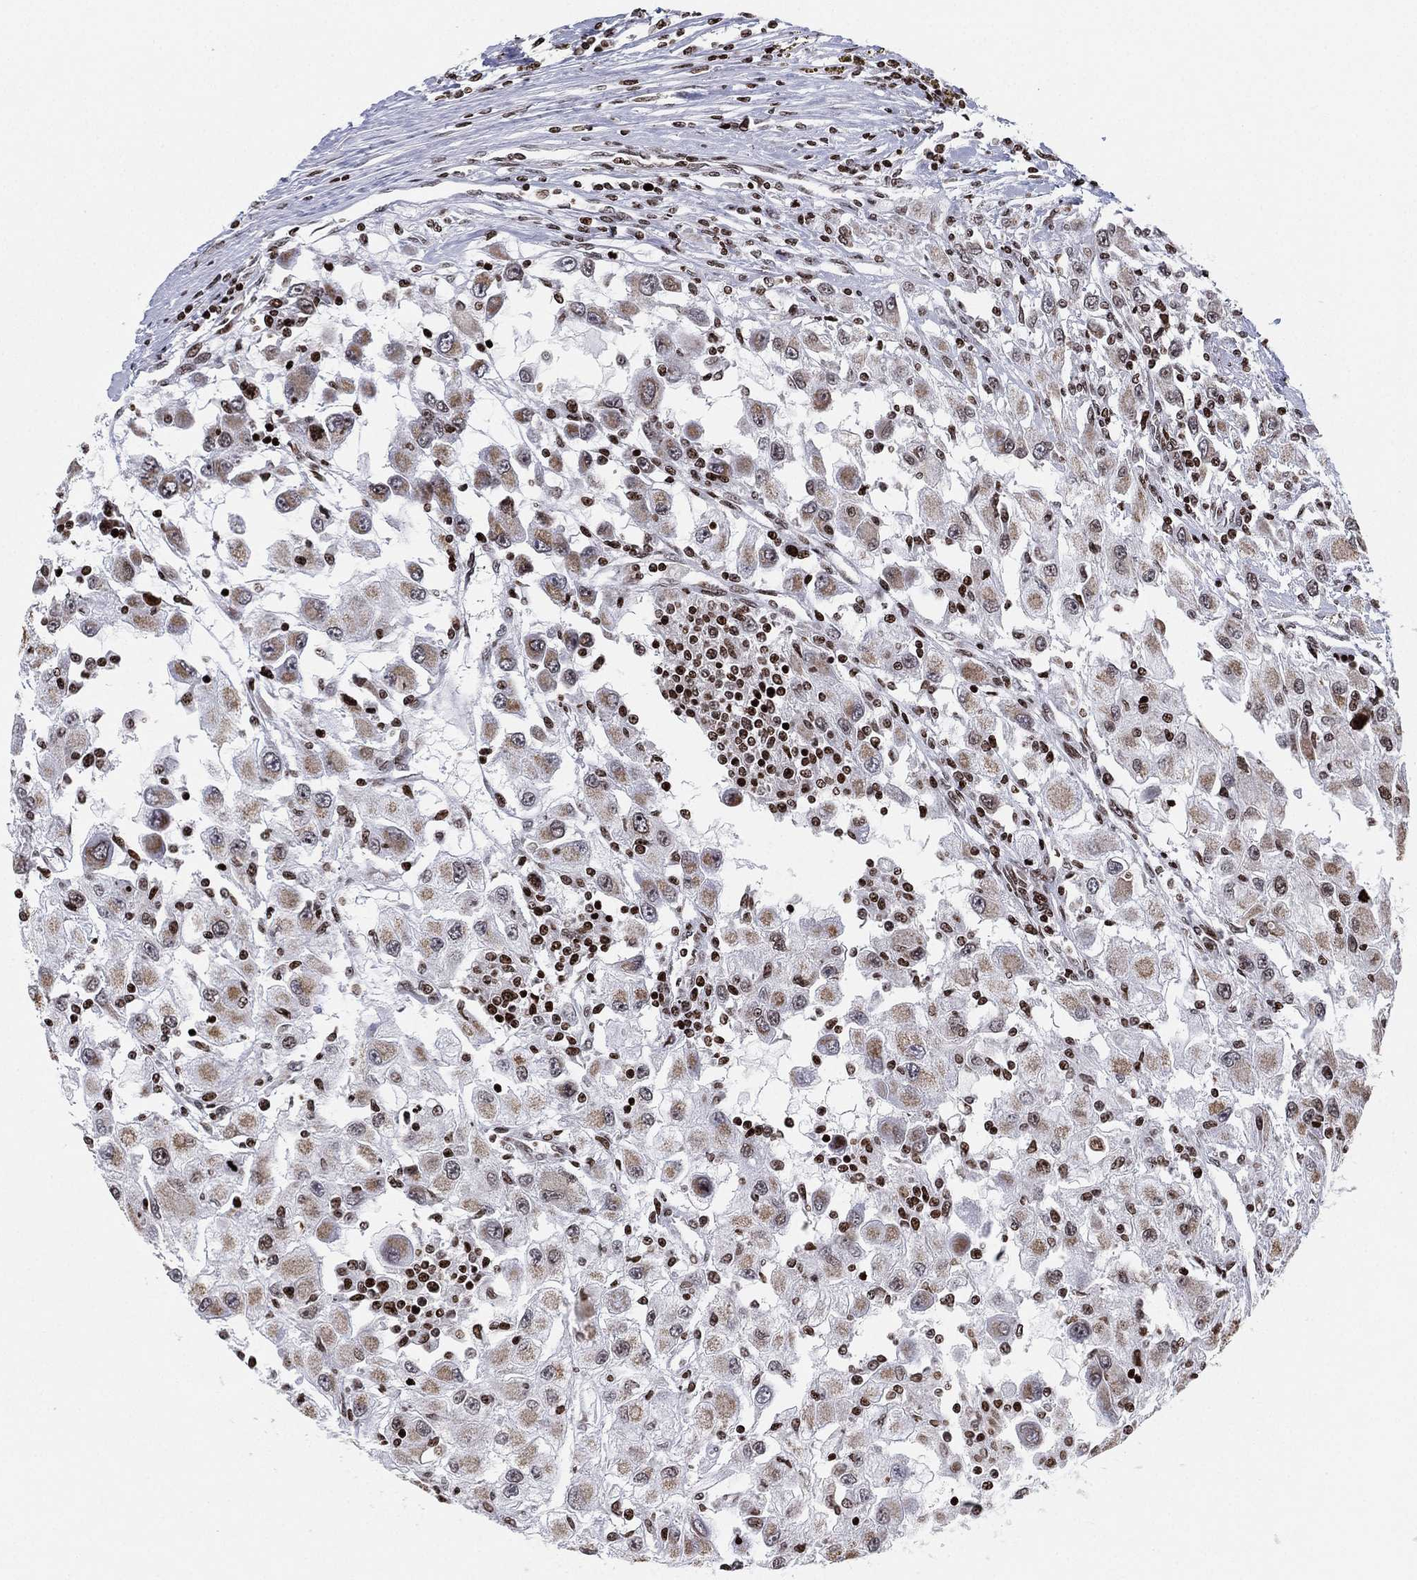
{"staining": {"intensity": "weak", "quantity": "<25%", "location": "cytoplasmic/membranous,nuclear"}, "tissue": "renal cancer", "cell_type": "Tumor cells", "image_type": "cancer", "snomed": [{"axis": "morphology", "description": "Adenocarcinoma, NOS"}, {"axis": "topography", "description": "Kidney"}], "caption": "Immunohistochemistry image of renal cancer (adenocarcinoma) stained for a protein (brown), which reveals no positivity in tumor cells. (DAB (3,3'-diaminobenzidine) IHC with hematoxylin counter stain).", "gene": "MFSD14A", "patient": {"sex": "female", "age": 67}}